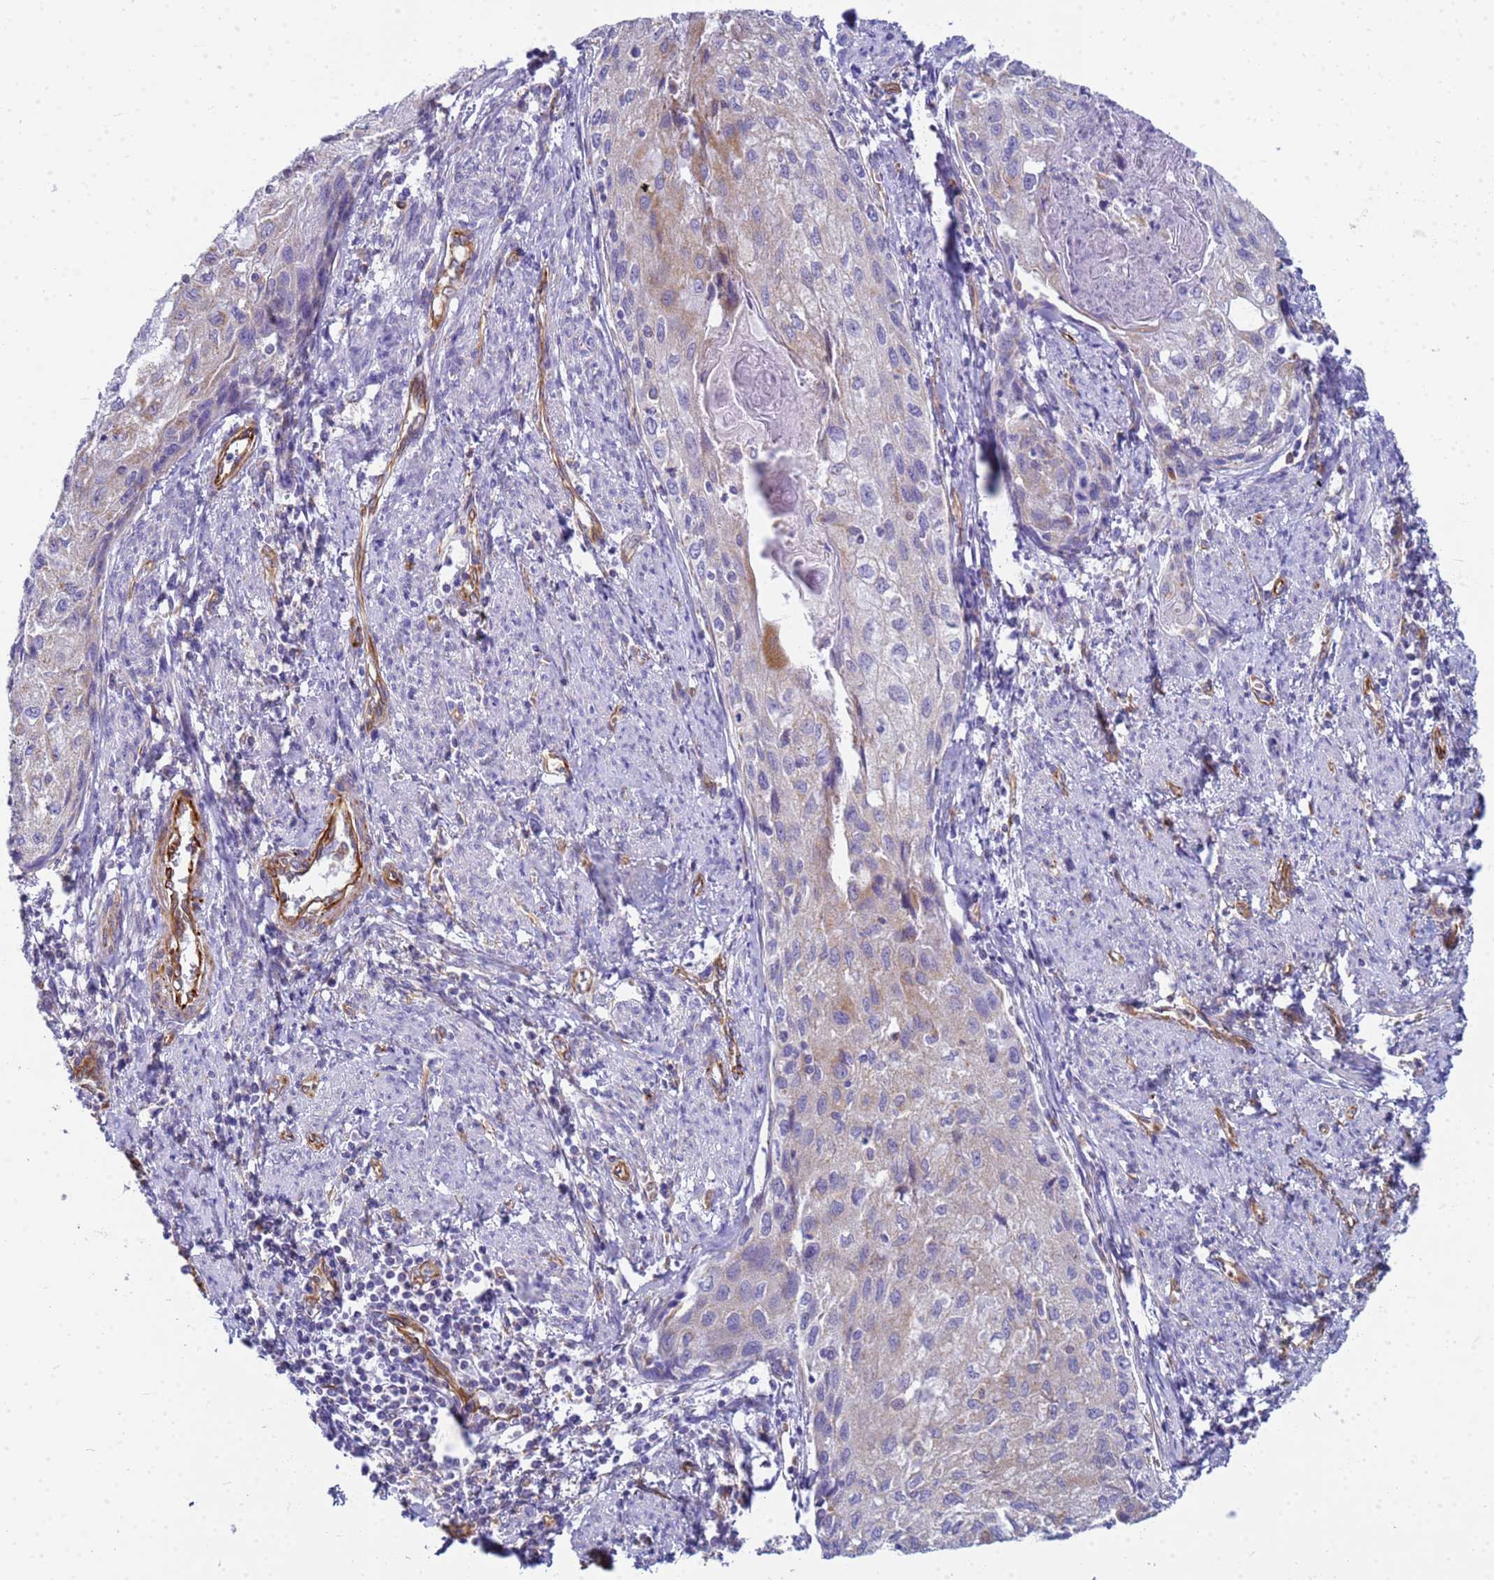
{"staining": {"intensity": "weak", "quantity": "<25%", "location": "cytoplasmic/membranous"}, "tissue": "cervical cancer", "cell_type": "Tumor cells", "image_type": "cancer", "snomed": [{"axis": "morphology", "description": "Squamous cell carcinoma, NOS"}, {"axis": "topography", "description": "Cervix"}], "caption": "Human squamous cell carcinoma (cervical) stained for a protein using IHC exhibits no staining in tumor cells.", "gene": "UBXN2B", "patient": {"sex": "female", "age": 67}}